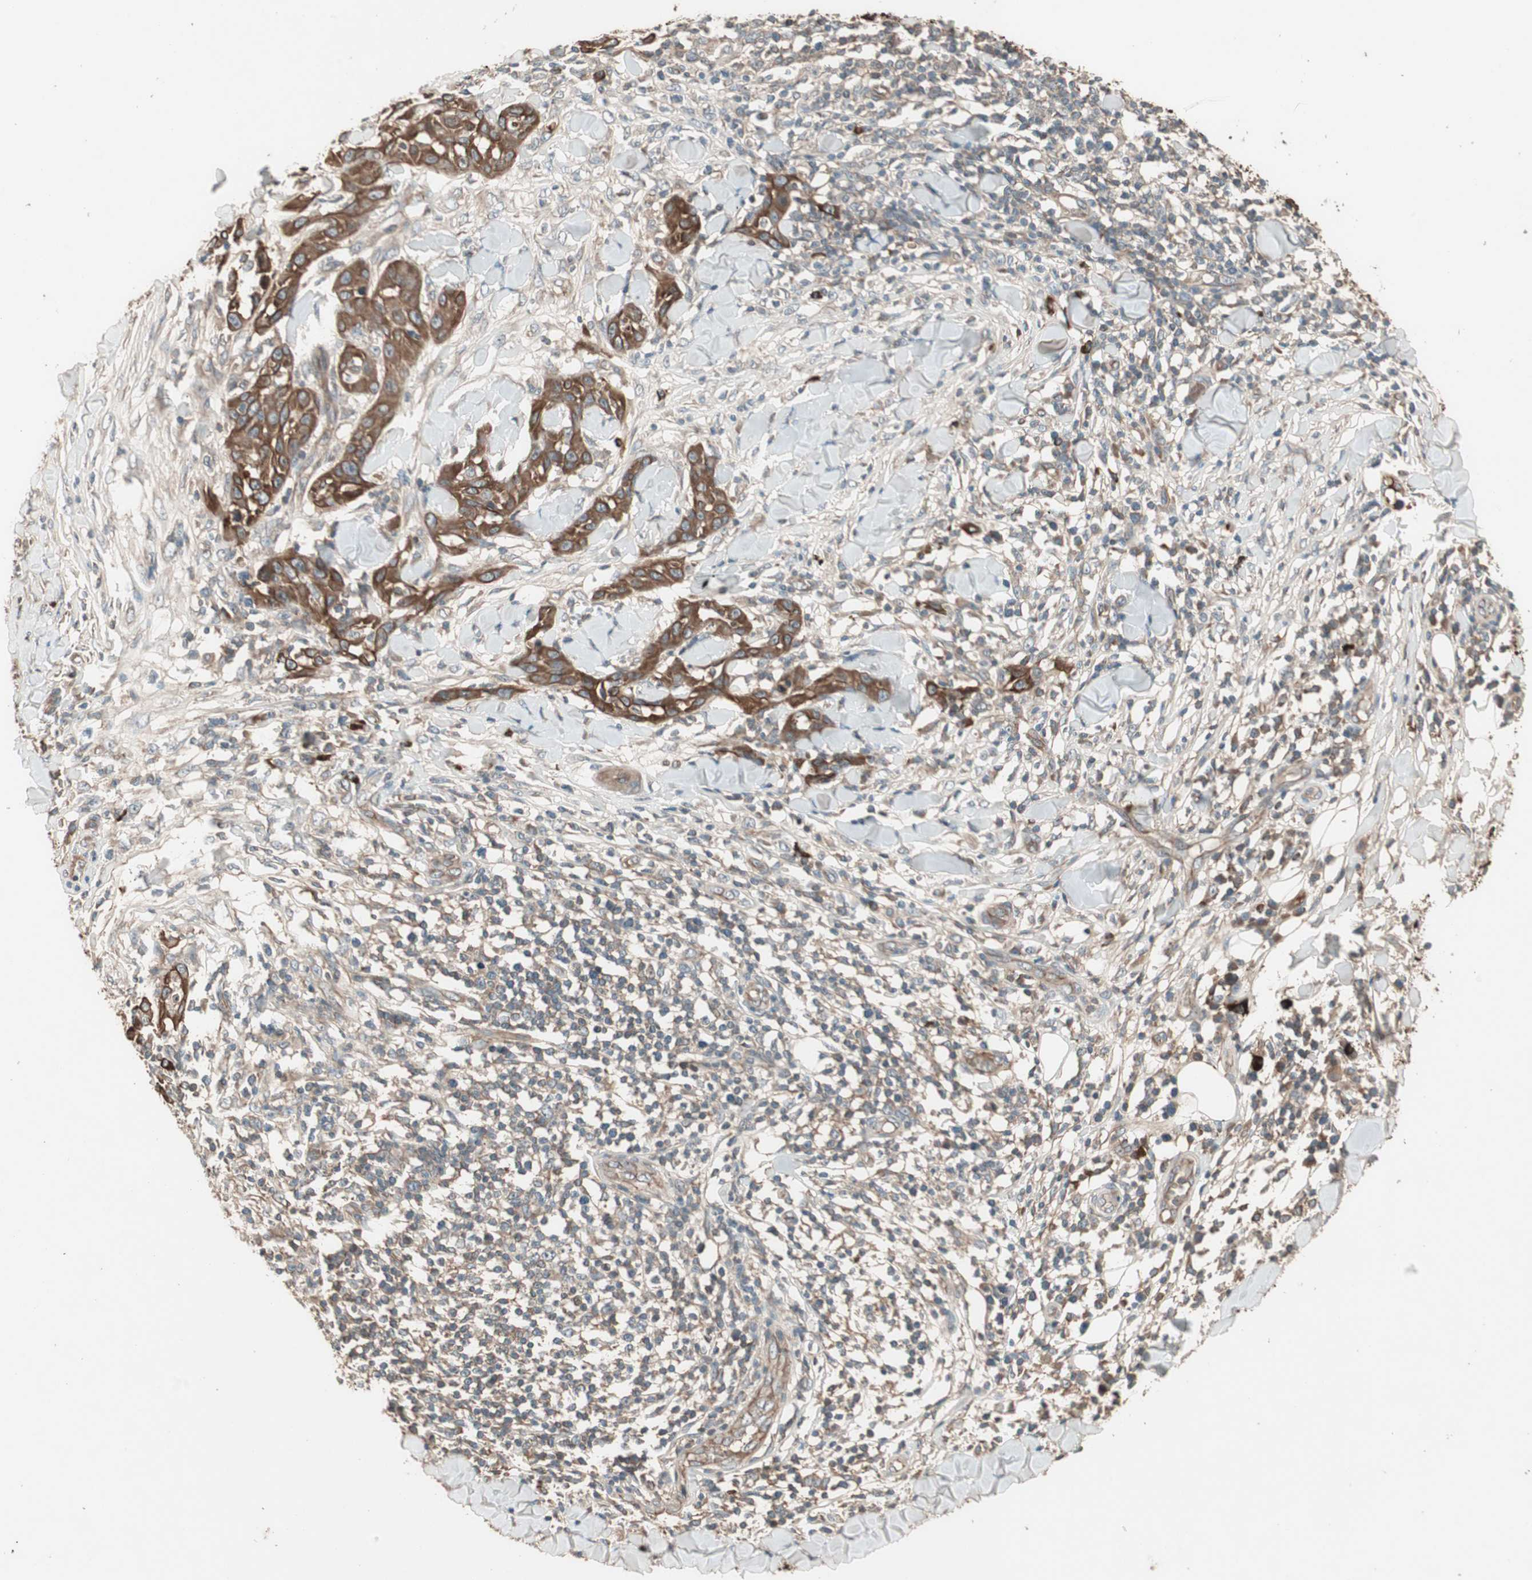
{"staining": {"intensity": "strong", "quantity": ">75%", "location": "cytoplasmic/membranous"}, "tissue": "skin cancer", "cell_type": "Tumor cells", "image_type": "cancer", "snomed": [{"axis": "morphology", "description": "Squamous cell carcinoma, NOS"}, {"axis": "topography", "description": "Skin"}], "caption": "Immunohistochemical staining of skin cancer displays strong cytoplasmic/membranous protein expression in about >75% of tumor cells. (Brightfield microscopy of DAB IHC at high magnification).", "gene": "TFPI", "patient": {"sex": "male", "age": 24}}